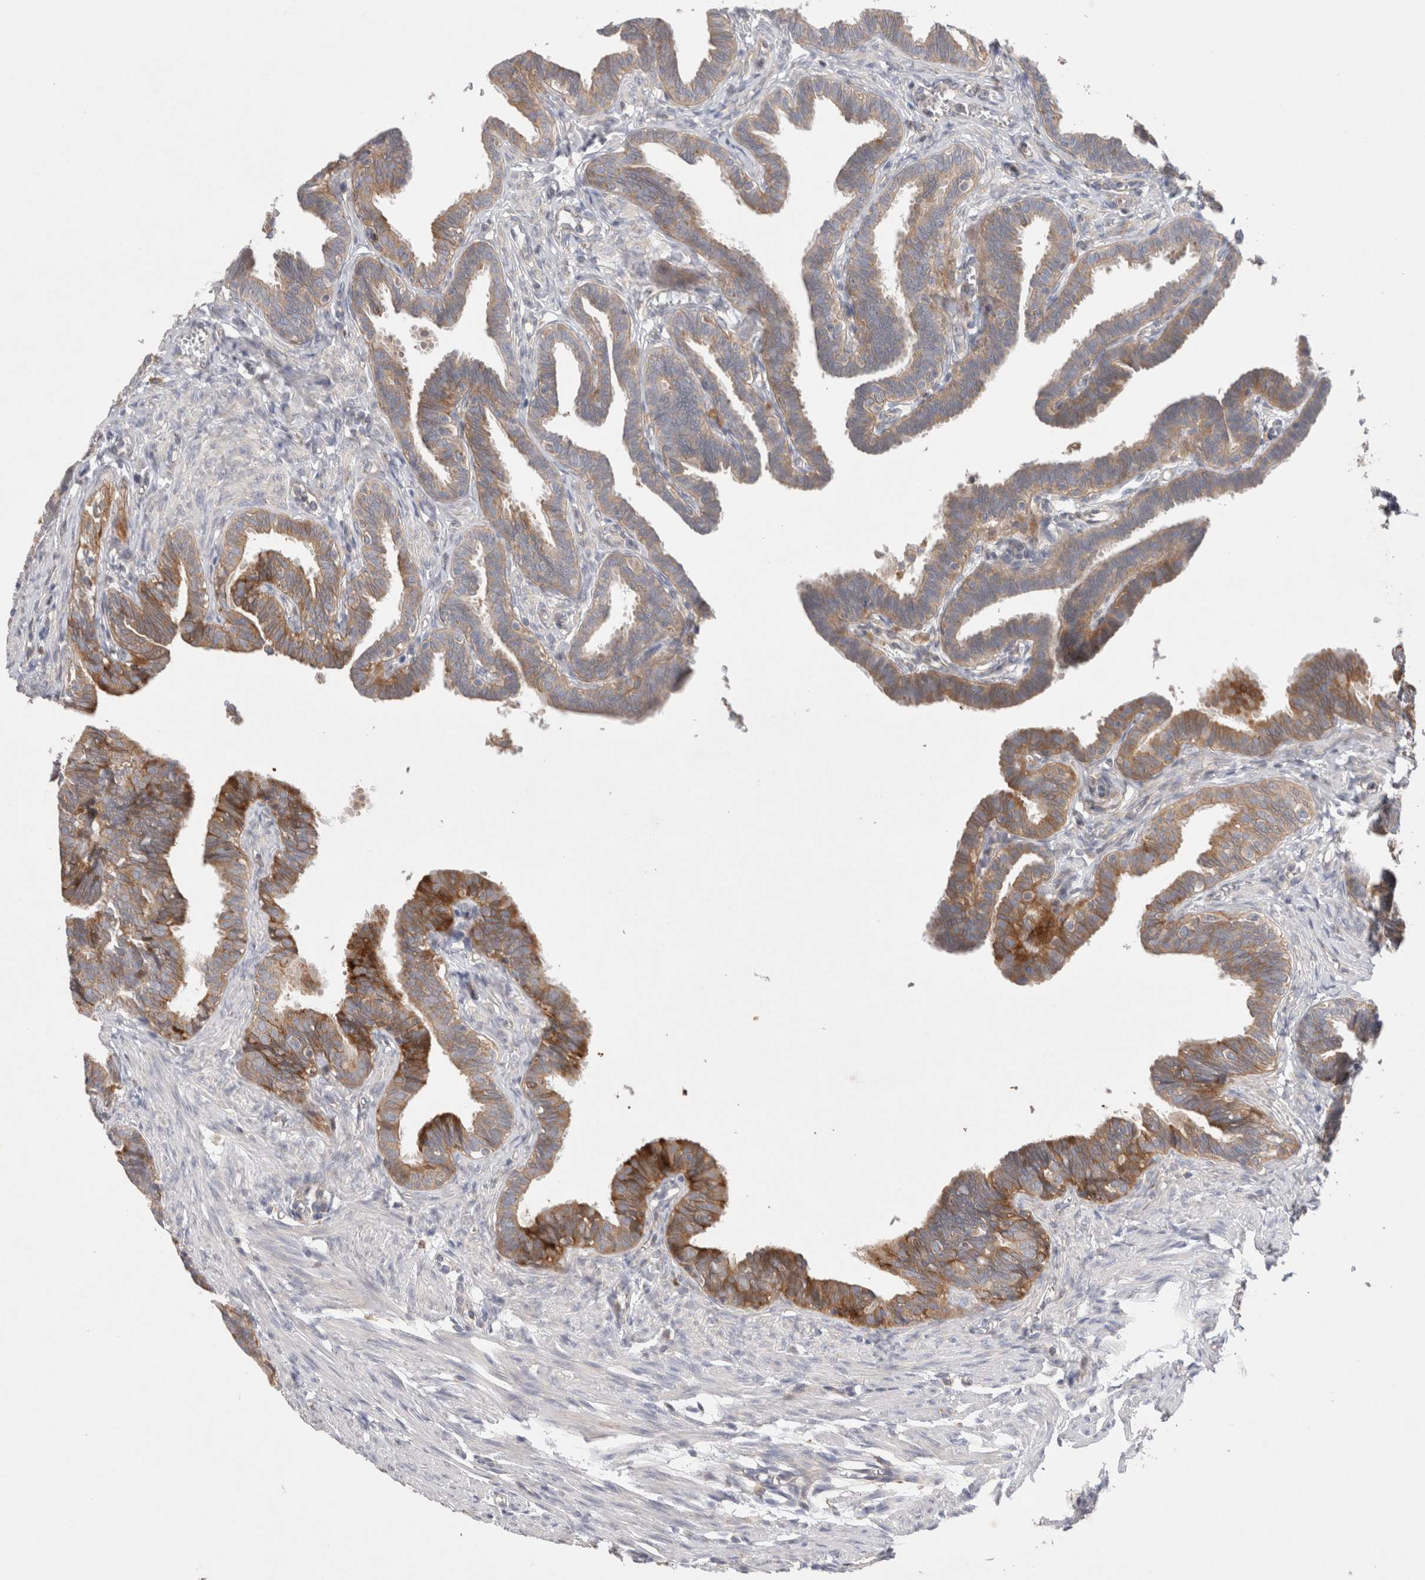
{"staining": {"intensity": "moderate", "quantity": ">75%", "location": "cytoplasmic/membranous"}, "tissue": "fallopian tube", "cell_type": "Glandular cells", "image_type": "normal", "snomed": [{"axis": "morphology", "description": "Normal tissue, NOS"}, {"axis": "topography", "description": "Fallopian tube"}, {"axis": "topography", "description": "Ovary"}], "caption": "Immunohistochemistry of normal fallopian tube shows medium levels of moderate cytoplasmic/membranous staining in about >75% of glandular cells.", "gene": "TBC1D16", "patient": {"sex": "female", "age": 23}}